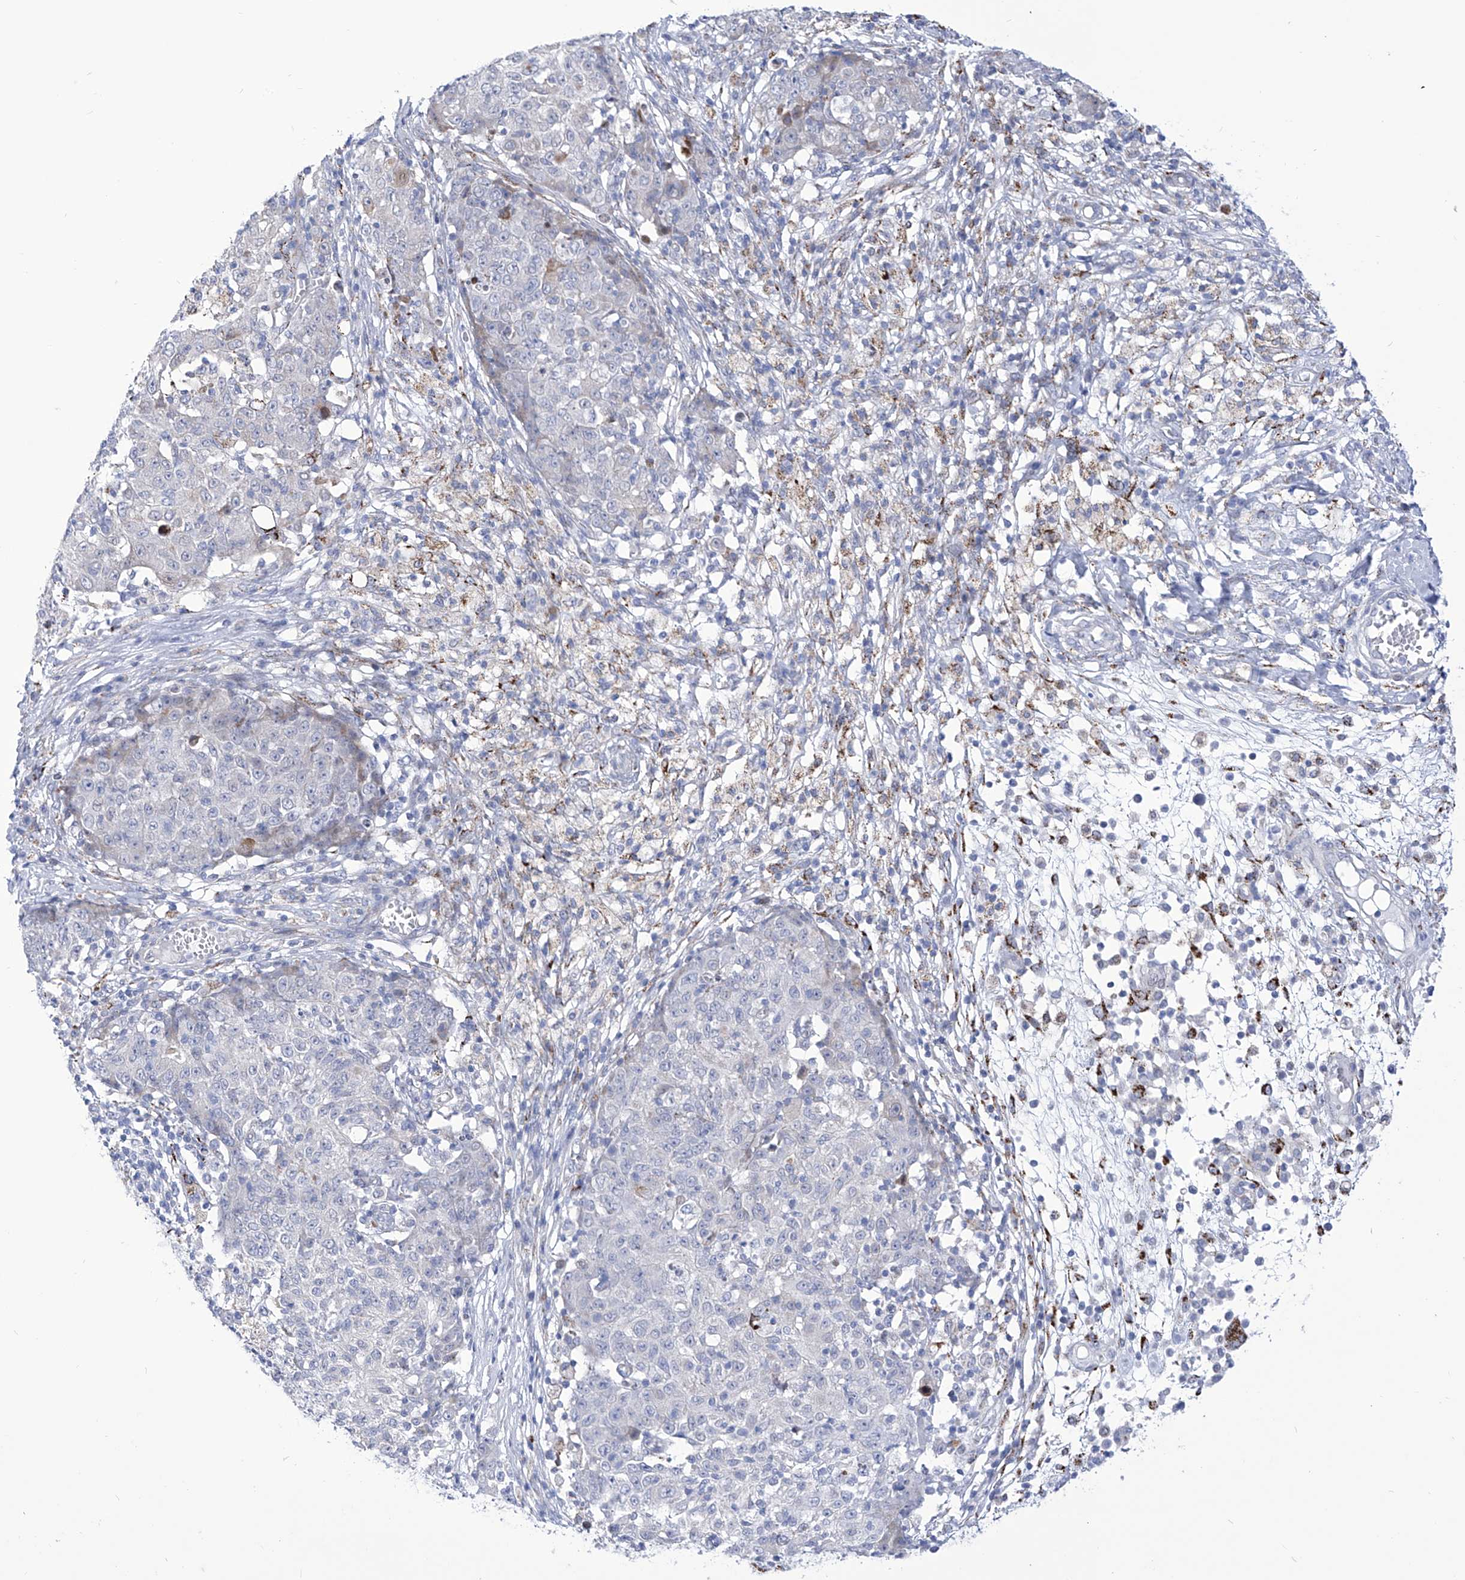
{"staining": {"intensity": "negative", "quantity": "none", "location": "none"}, "tissue": "ovarian cancer", "cell_type": "Tumor cells", "image_type": "cancer", "snomed": [{"axis": "morphology", "description": "Carcinoma, endometroid"}, {"axis": "topography", "description": "Ovary"}], "caption": "Tumor cells are negative for protein expression in human ovarian endometroid carcinoma.", "gene": "C1orf87", "patient": {"sex": "female", "age": 42}}